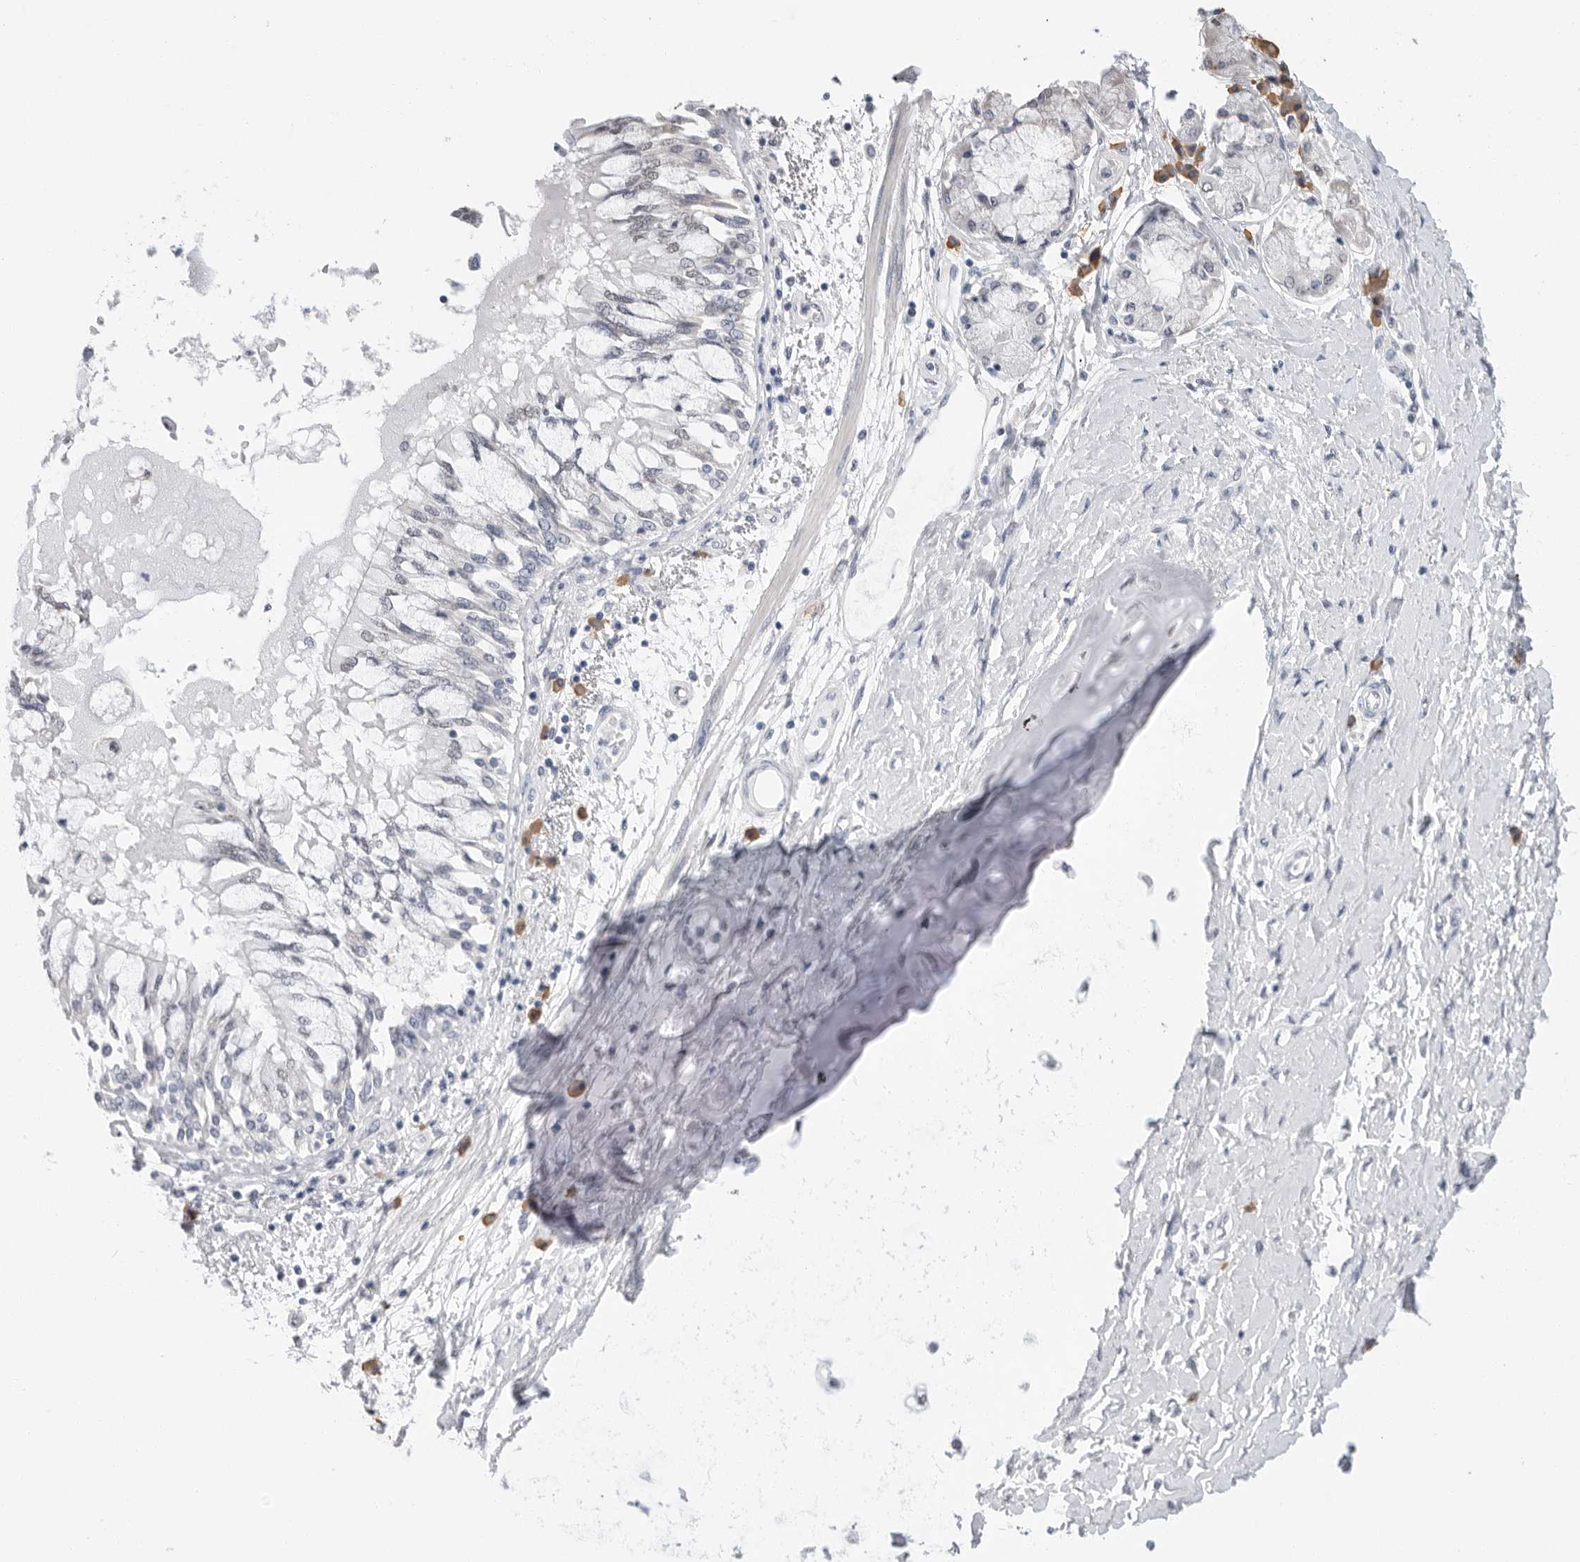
{"staining": {"intensity": "negative", "quantity": "none", "location": "none"}, "tissue": "lung cancer", "cell_type": "Tumor cells", "image_type": "cancer", "snomed": [{"axis": "morphology", "description": "Normal tissue, NOS"}, {"axis": "morphology", "description": "Squamous cell carcinoma, NOS"}, {"axis": "topography", "description": "Lymph node"}, {"axis": "topography", "description": "Cartilage tissue"}, {"axis": "topography", "description": "Bronchus"}, {"axis": "topography", "description": "Lung"}, {"axis": "topography", "description": "Peripheral nerve tissue"}], "caption": "A high-resolution photomicrograph shows immunohistochemistry (IHC) staining of lung cancer (squamous cell carcinoma), which demonstrates no significant positivity in tumor cells.", "gene": "ARHGEF10", "patient": {"sex": "female", "age": 49}}